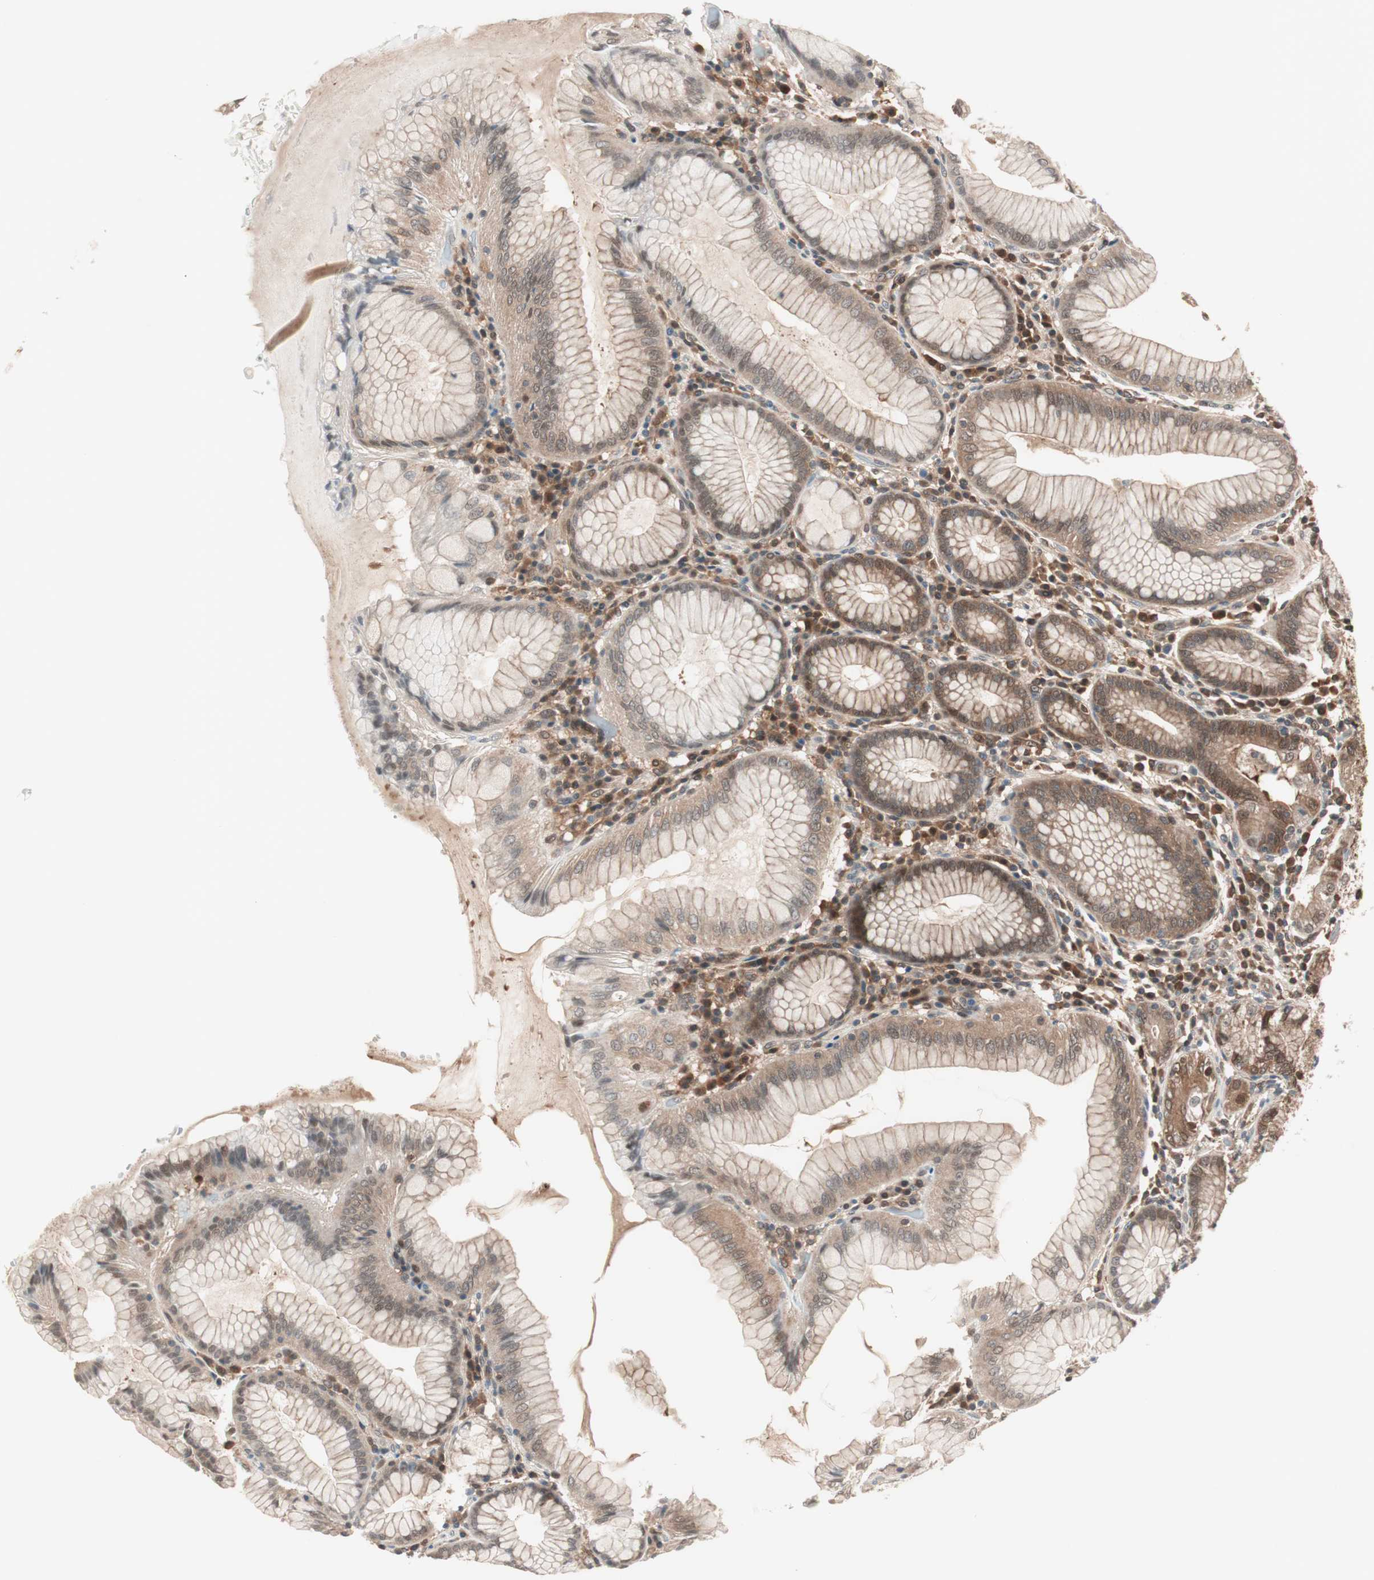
{"staining": {"intensity": "strong", "quantity": ">75%", "location": "cytoplasmic/membranous,nuclear"}, "tissue": "stomach", "cell_type": "Glandular cells", "image_type": "normal", "snomed": [{"axis": "morphology", "description": "Normal tissue, NOS"}, {"axis": "topography", "description": "Stomach, lower"}], "caption": "High-magnification brightfield microscopy of benign stomach stained with DAB (brown) and counterstained with hematoxylin (blue). glandular cells exhibit strong cytoplasmic/membranous,nuclear expression is seen in approximately>75% of cells. Nuclei are stained in blue.", "gene": "GALT", "patient": {"sex": "female", "age": 76}}